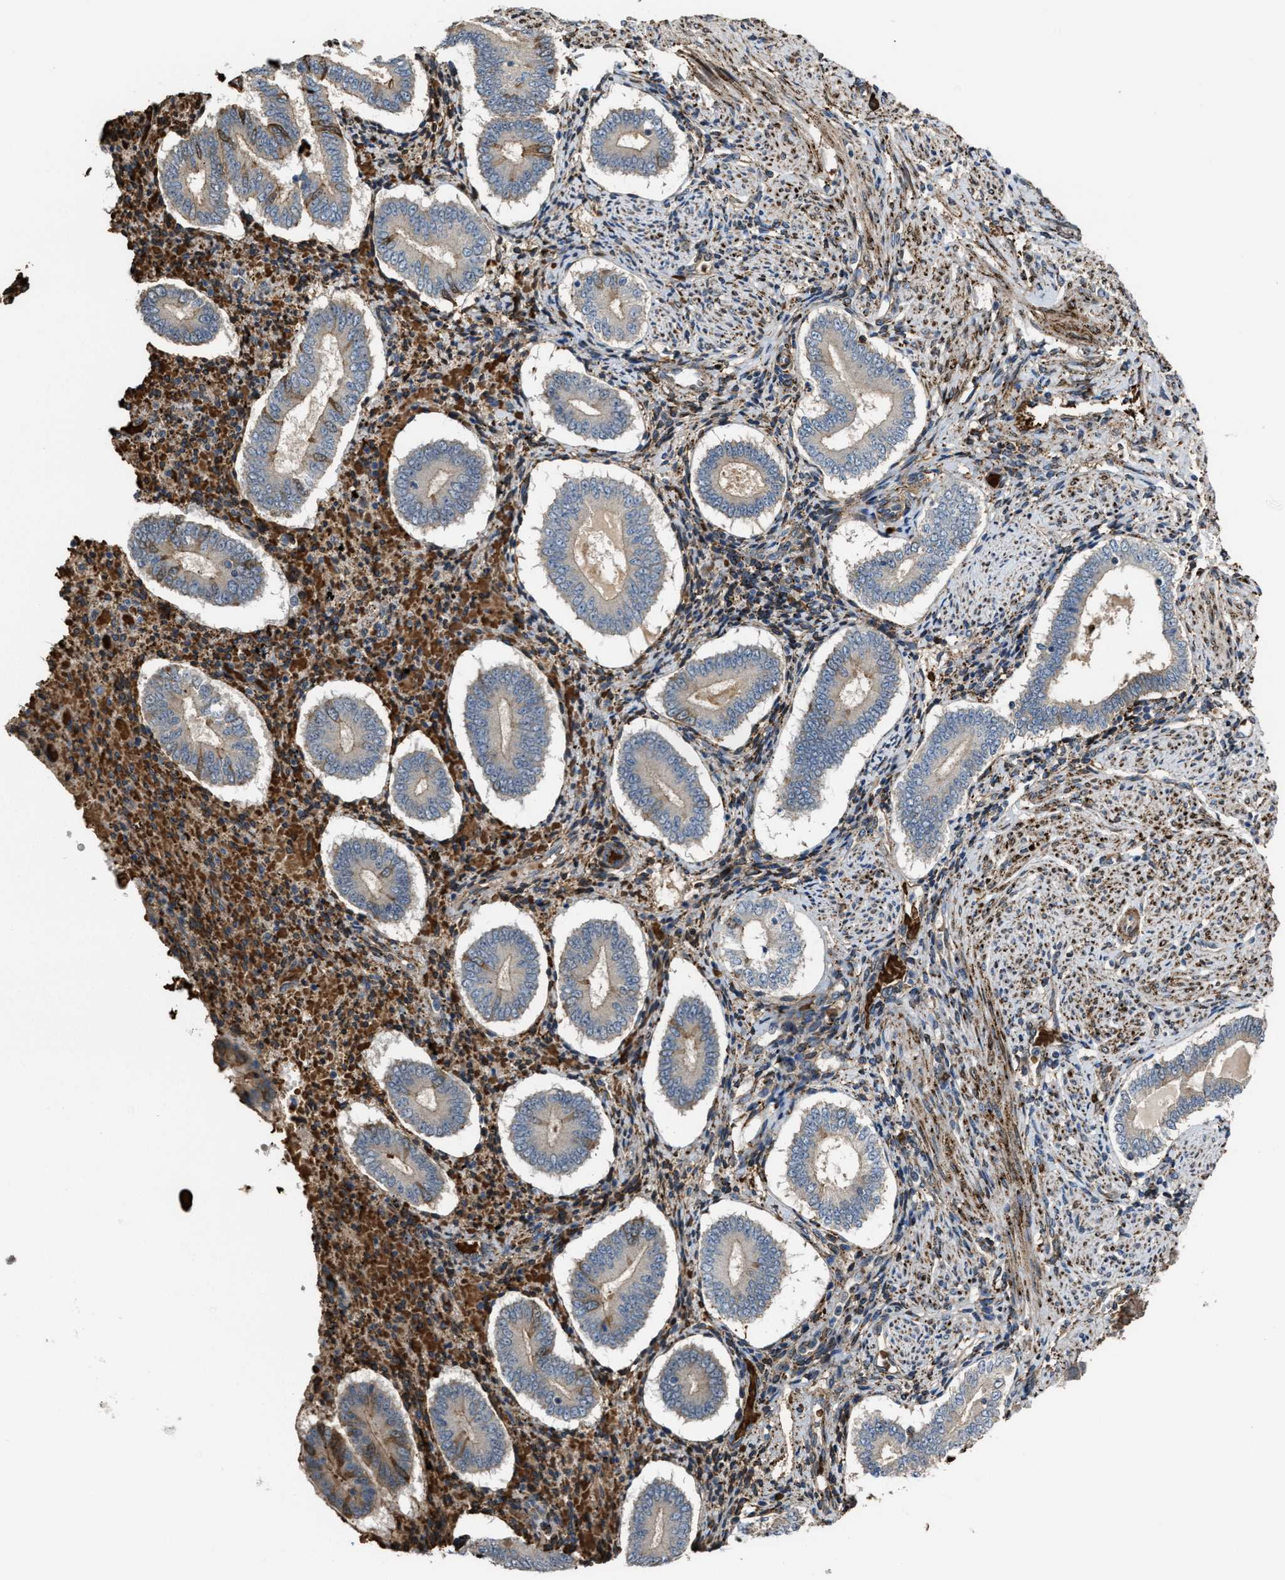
{"staining": {"intensity": "moderate", "quantity": "25%-75%", "location": "cytoplasmic/membranous"}, "tissue": "endometrium", "cell_type": "Cells in endometrial stroma", "image_type": "normal", "snomed": [{"axis": "morphology", "description": "Normal tissue, NOS"}, {"axis": "topography", "description": "Endometrium"}], "caption": "Protein staining of unremarkable endometrium demonstrates moderate cytoplasmic/membranous positivity in approximately 25%-75% of cells in endometrial stroma. (DAB IHC with brightfield microscopy, high magnification).", "gene": "SELENOM", "patient": {"sex": "female", "age": 42}}